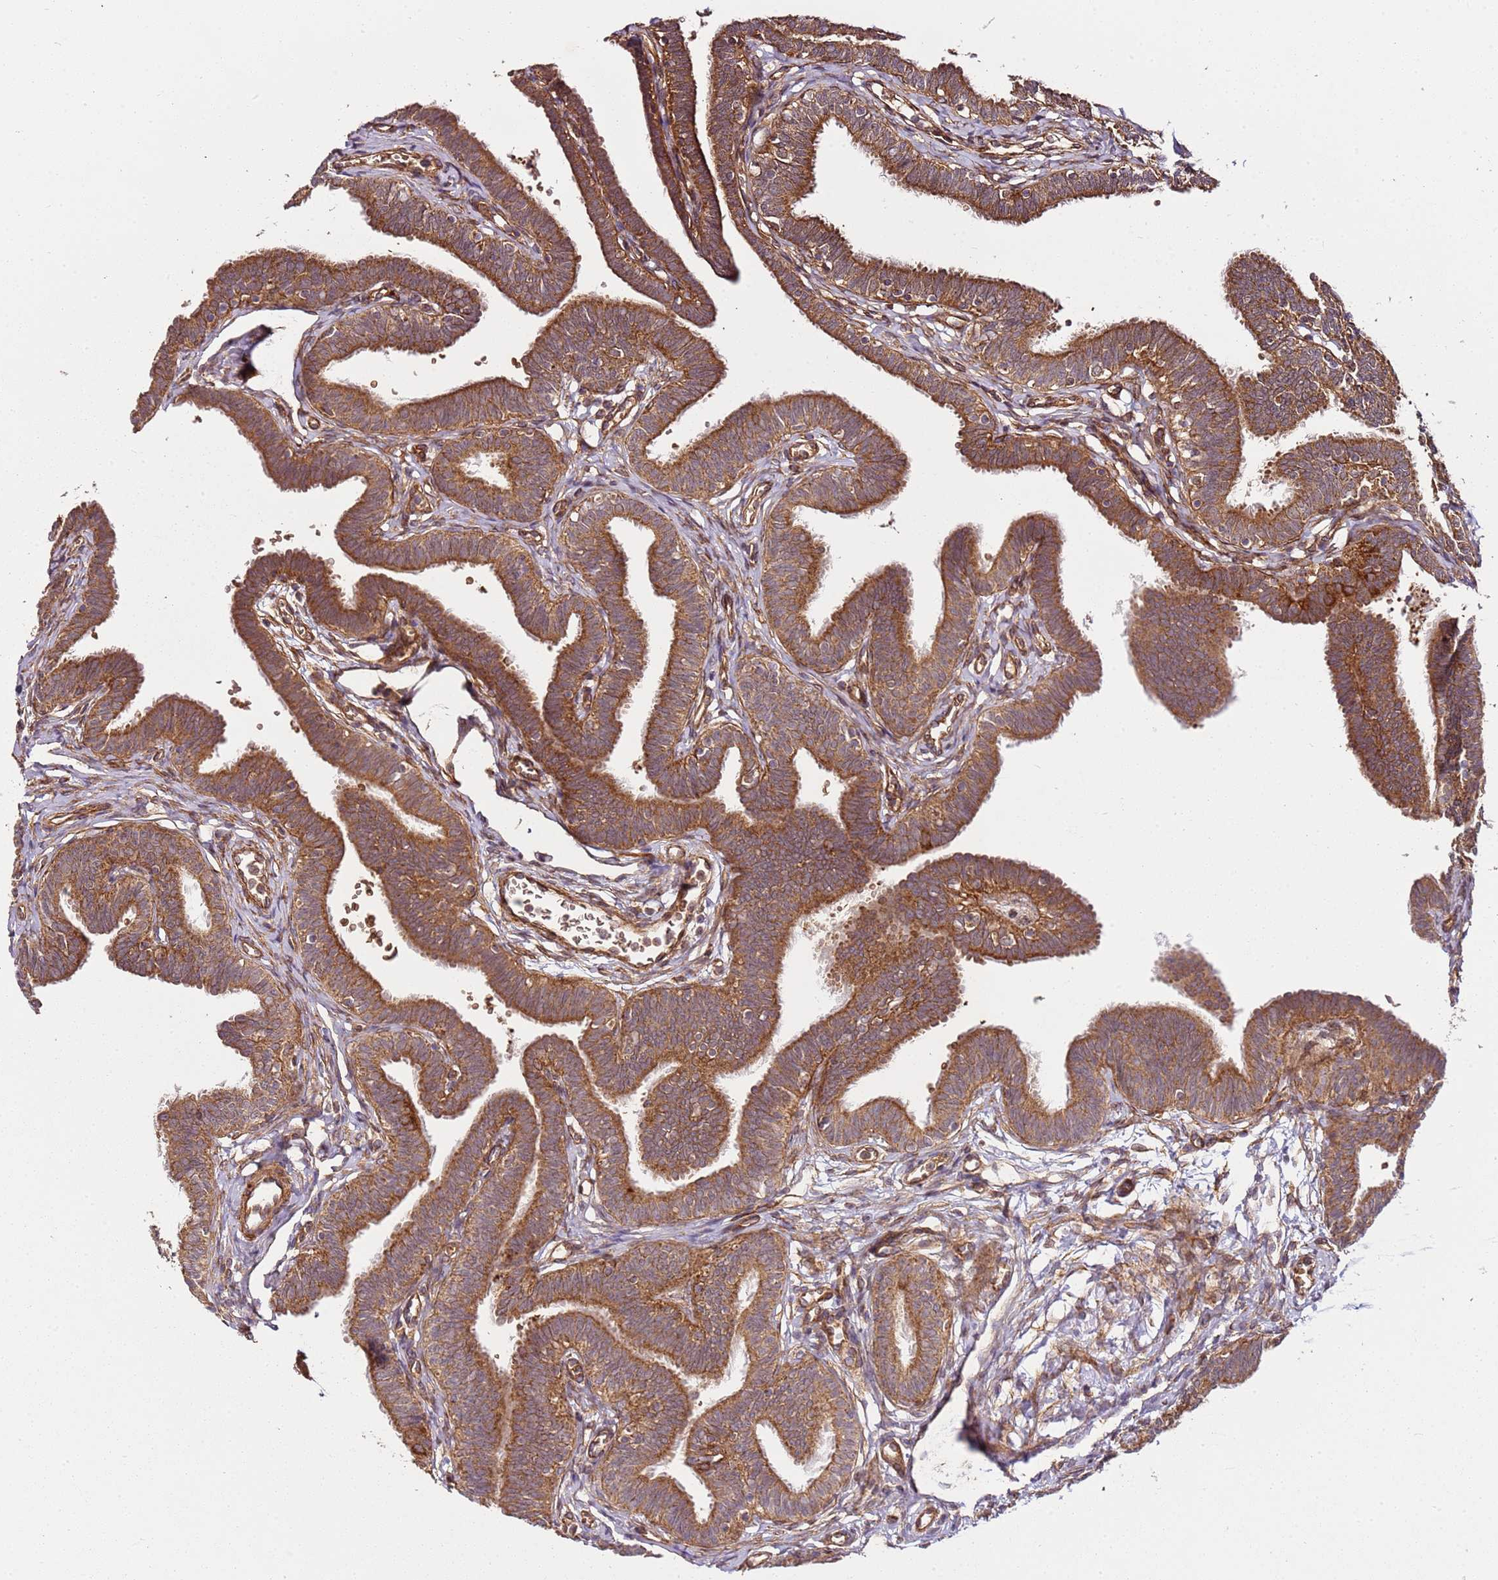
{"staining": {"intensity": "strong", "quantity": ">75%", "location": "cytoplasmic/membranous"}, "tissue": "fallopian tube", "cell_type": "Glandular cells", "image_type": "normal", "snomed": [{"axis": "morphology", "description": "Normal tissue, NOS"}, {"axis": "topography", "description": "Fallopian tube"}, {"axis": "topography", "description": "Ovary"}], "caption": "Strong cytoplasmic/membranous protein expression is identified in approximately >75% of glandular cells in fallopian tube.", "gene": "TM2D2", "patient": {"sex": "female", "age": 23}}